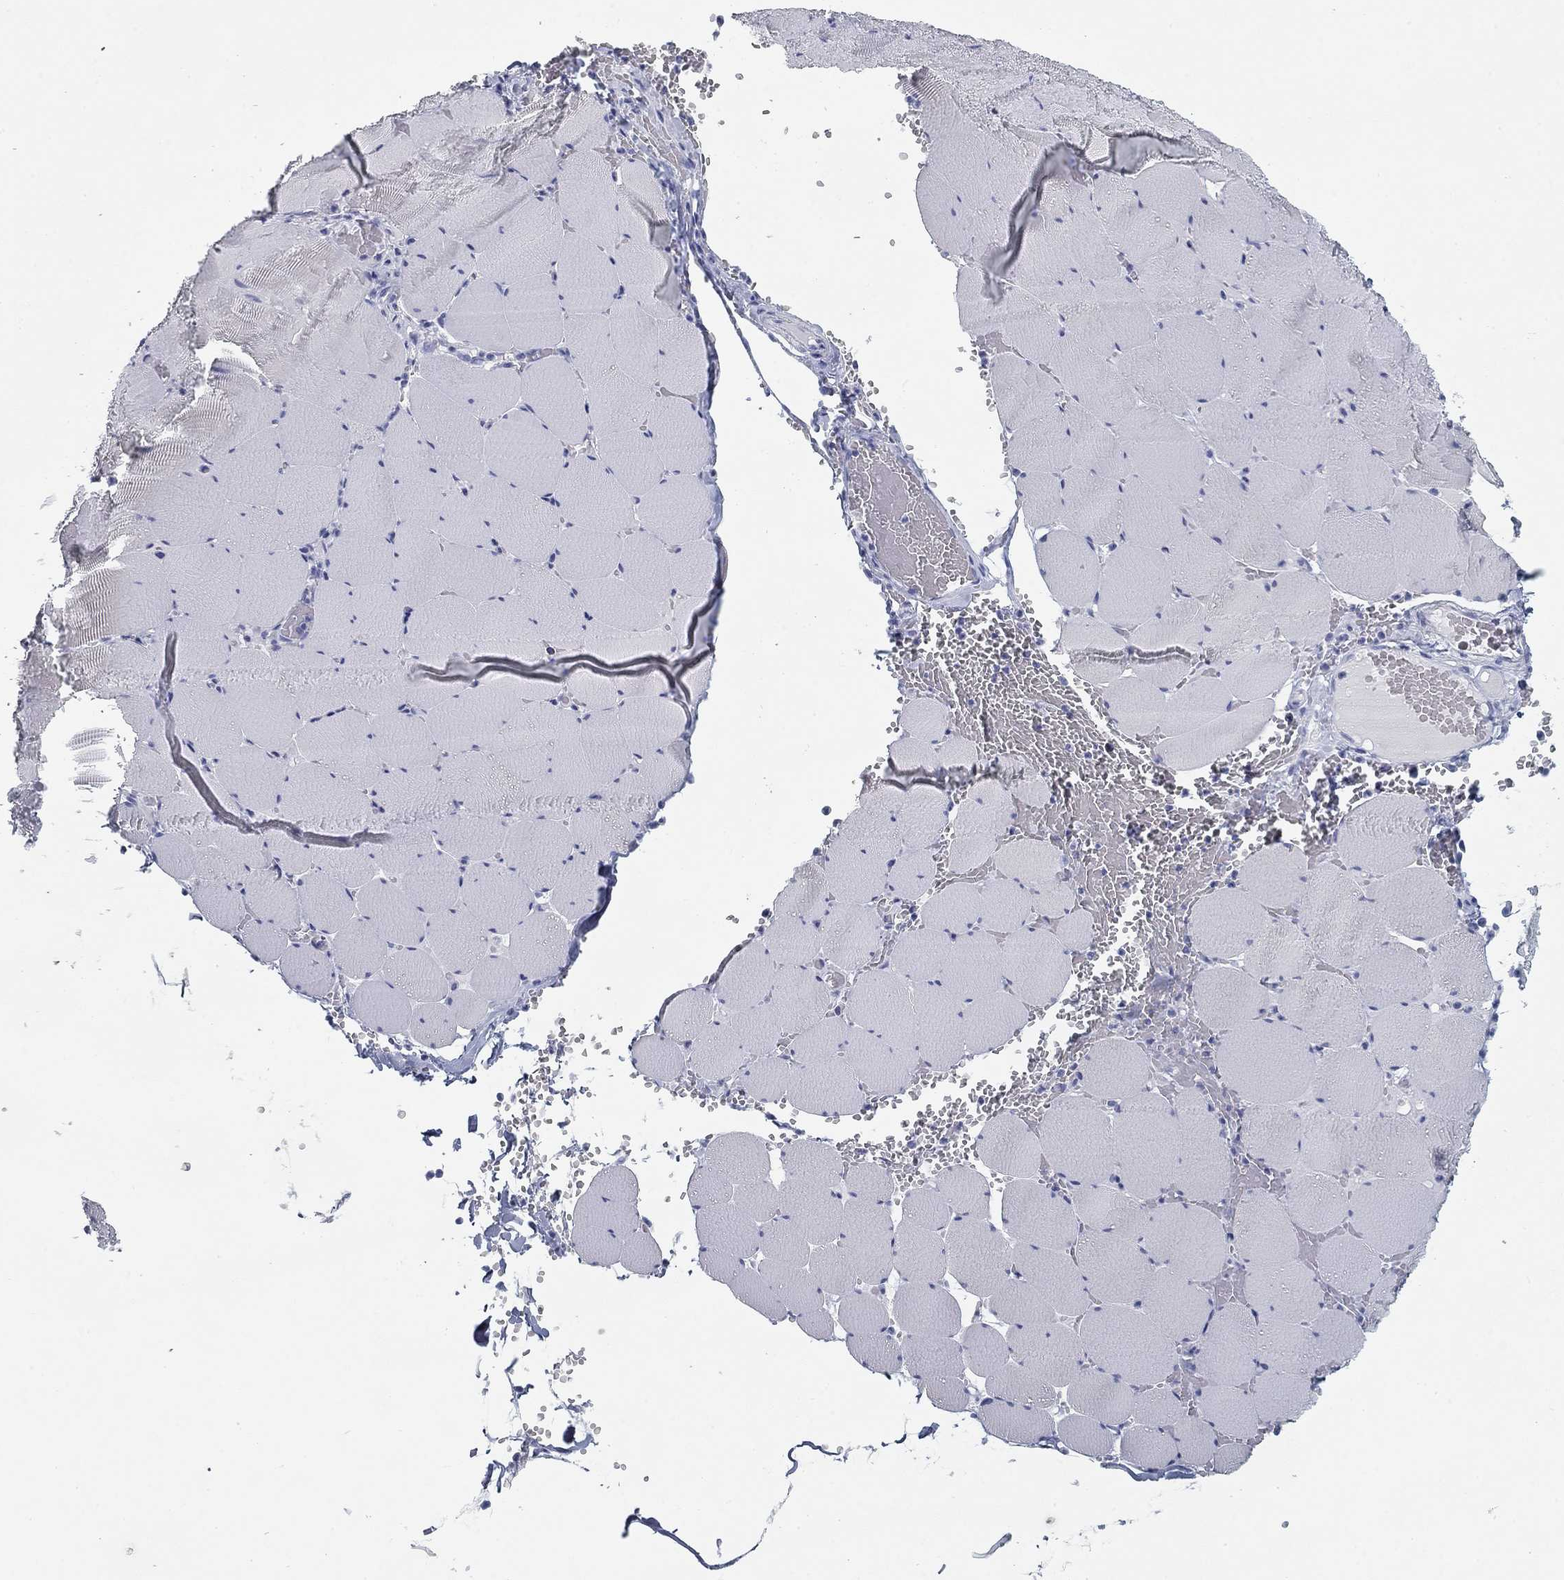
{"staining": {"intensity": "negative", "quantity": "none", "location": "none"}, "tissue": "skeletal muscle", "cell_type": "Myocytes", "image_type": "normal", "snomed": [{"axis": "morphology", "description": "Normal tissue, NOS"}, {"axis": "morphology", "description": "Malignant melanoma, Metastatic site"}, {"axis": "topography", "description": "Skeletal muscle"}], "caption": "Immunohistochemical staining of unremarkable human skeletal muscle exhibits no significant positivity in myocytes.", "gene": "CD79B", "patient": {"sex": "male", "age": 50}}